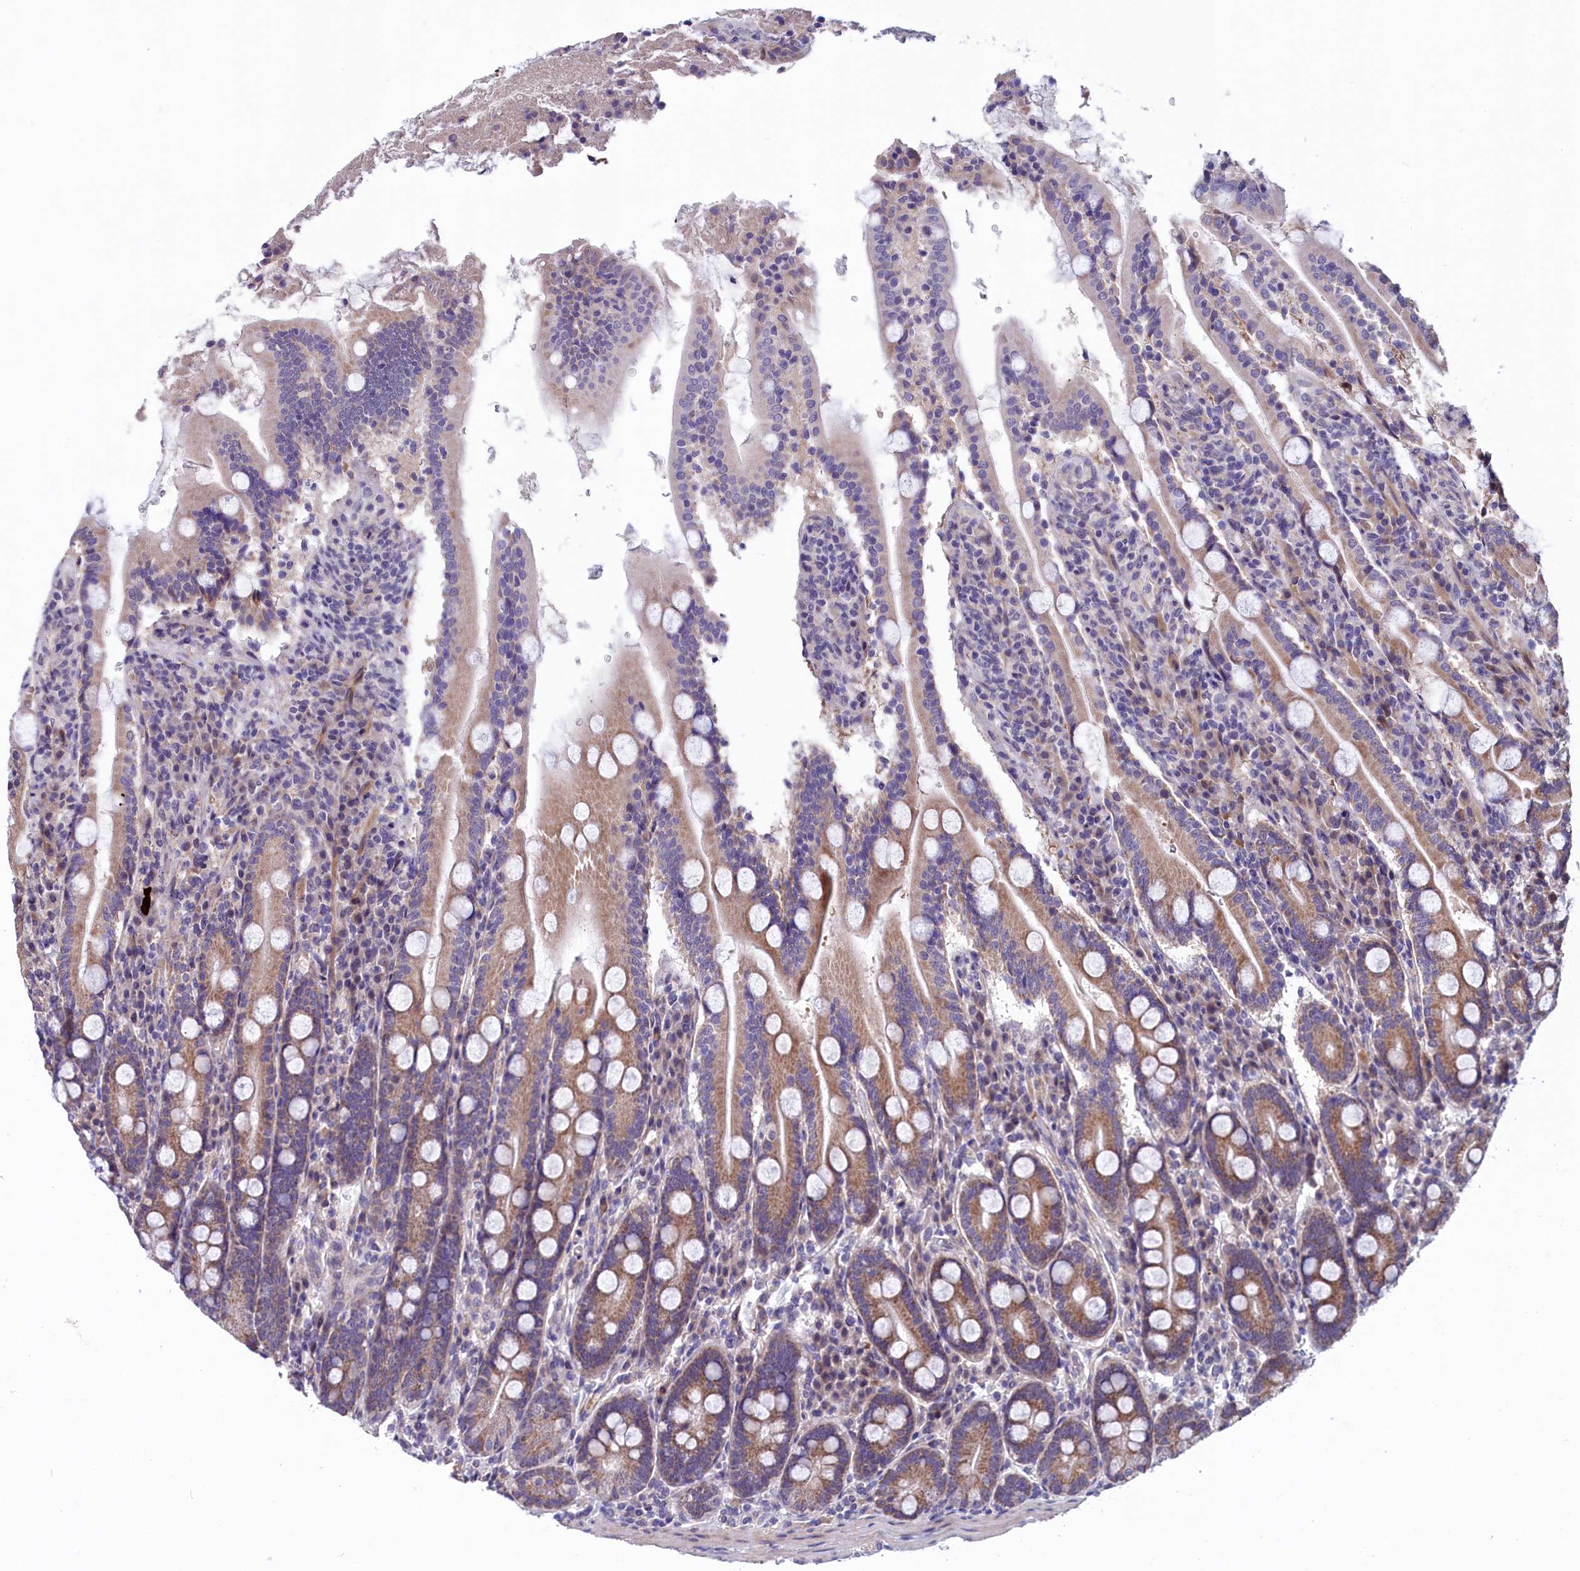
{"staining": {"intensity": "moderate", "quantity": "25%-75%", "location": "cytoplasmic/membranous"}, "tissue": "duodenum", "cell_type": "Glandular cells", "image_type": "normal", "snomed": [{"axis": "morphology", "description": "Normal tissue, NOS"}, {"axis": "topography", "description": "Duodenum"}], "caption": "This image displays immunohistochemistry staining of normal duodenum, with medium moderate cytoplasmic/membranous staining in approximately 25%-75% of glandular cells.", "gene": "SLC39A6", "patient": {"sex": "male", "age": 35}}